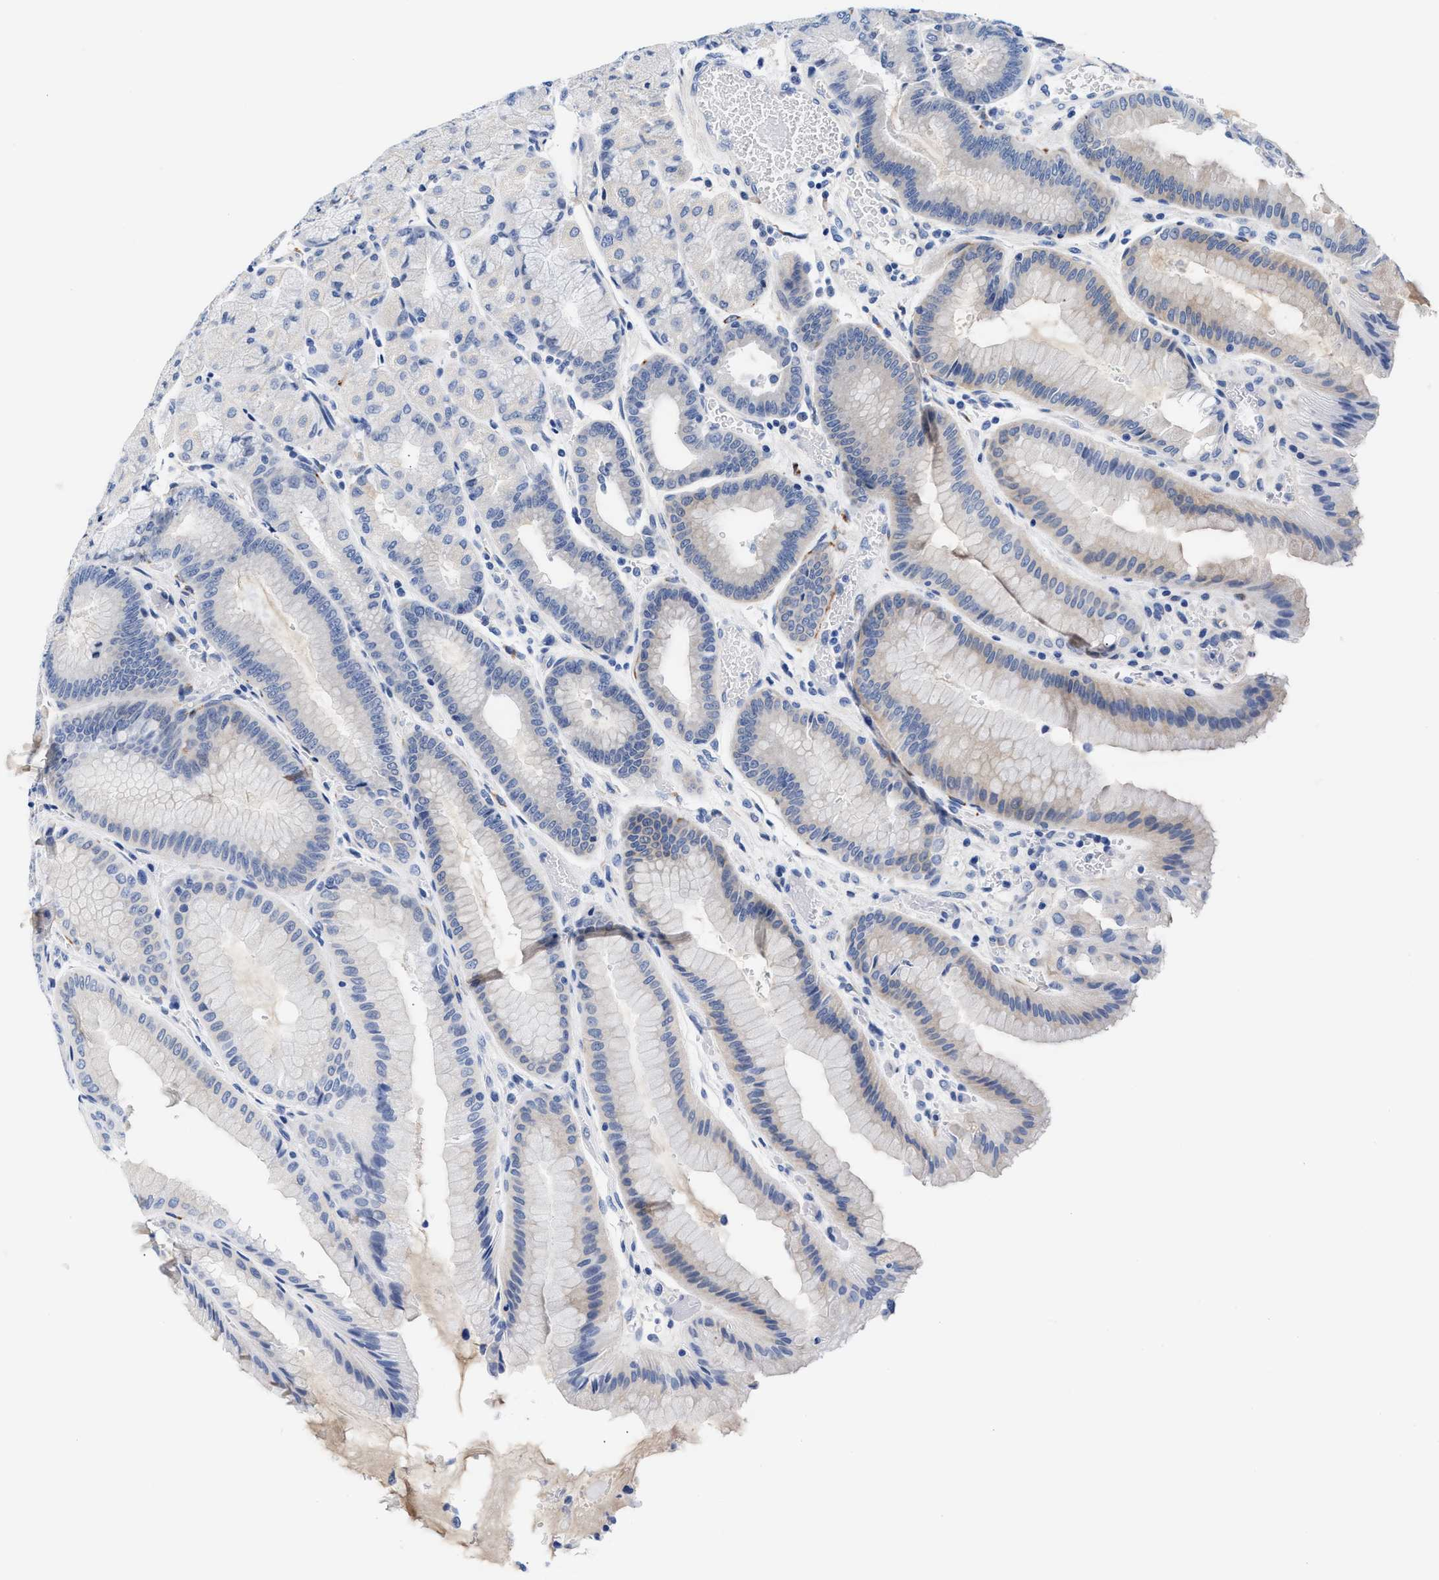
{"staining": {"intensity": "negative", "quantity": "none", "location": "none"}, "tissue": "stomach", "cell_type": "Glandular cells", "image_type": "normal", "snomed": [{"axis": "morphology", "description": "Normal tissue, NOS"}, {"axis": "morphology", "description": "Carcinoid, malignant, NOS"}, {"axis": "topography", "description": "Stomach, upper"}], "caption": "A high-resolution photomicrograph shows immunohistochemistry staining of unremarkable stomach, which reveals no significant positivity in glandular cells.", "gene": "ACTL7B", "patient": {"sex": "male", "age": 39}}